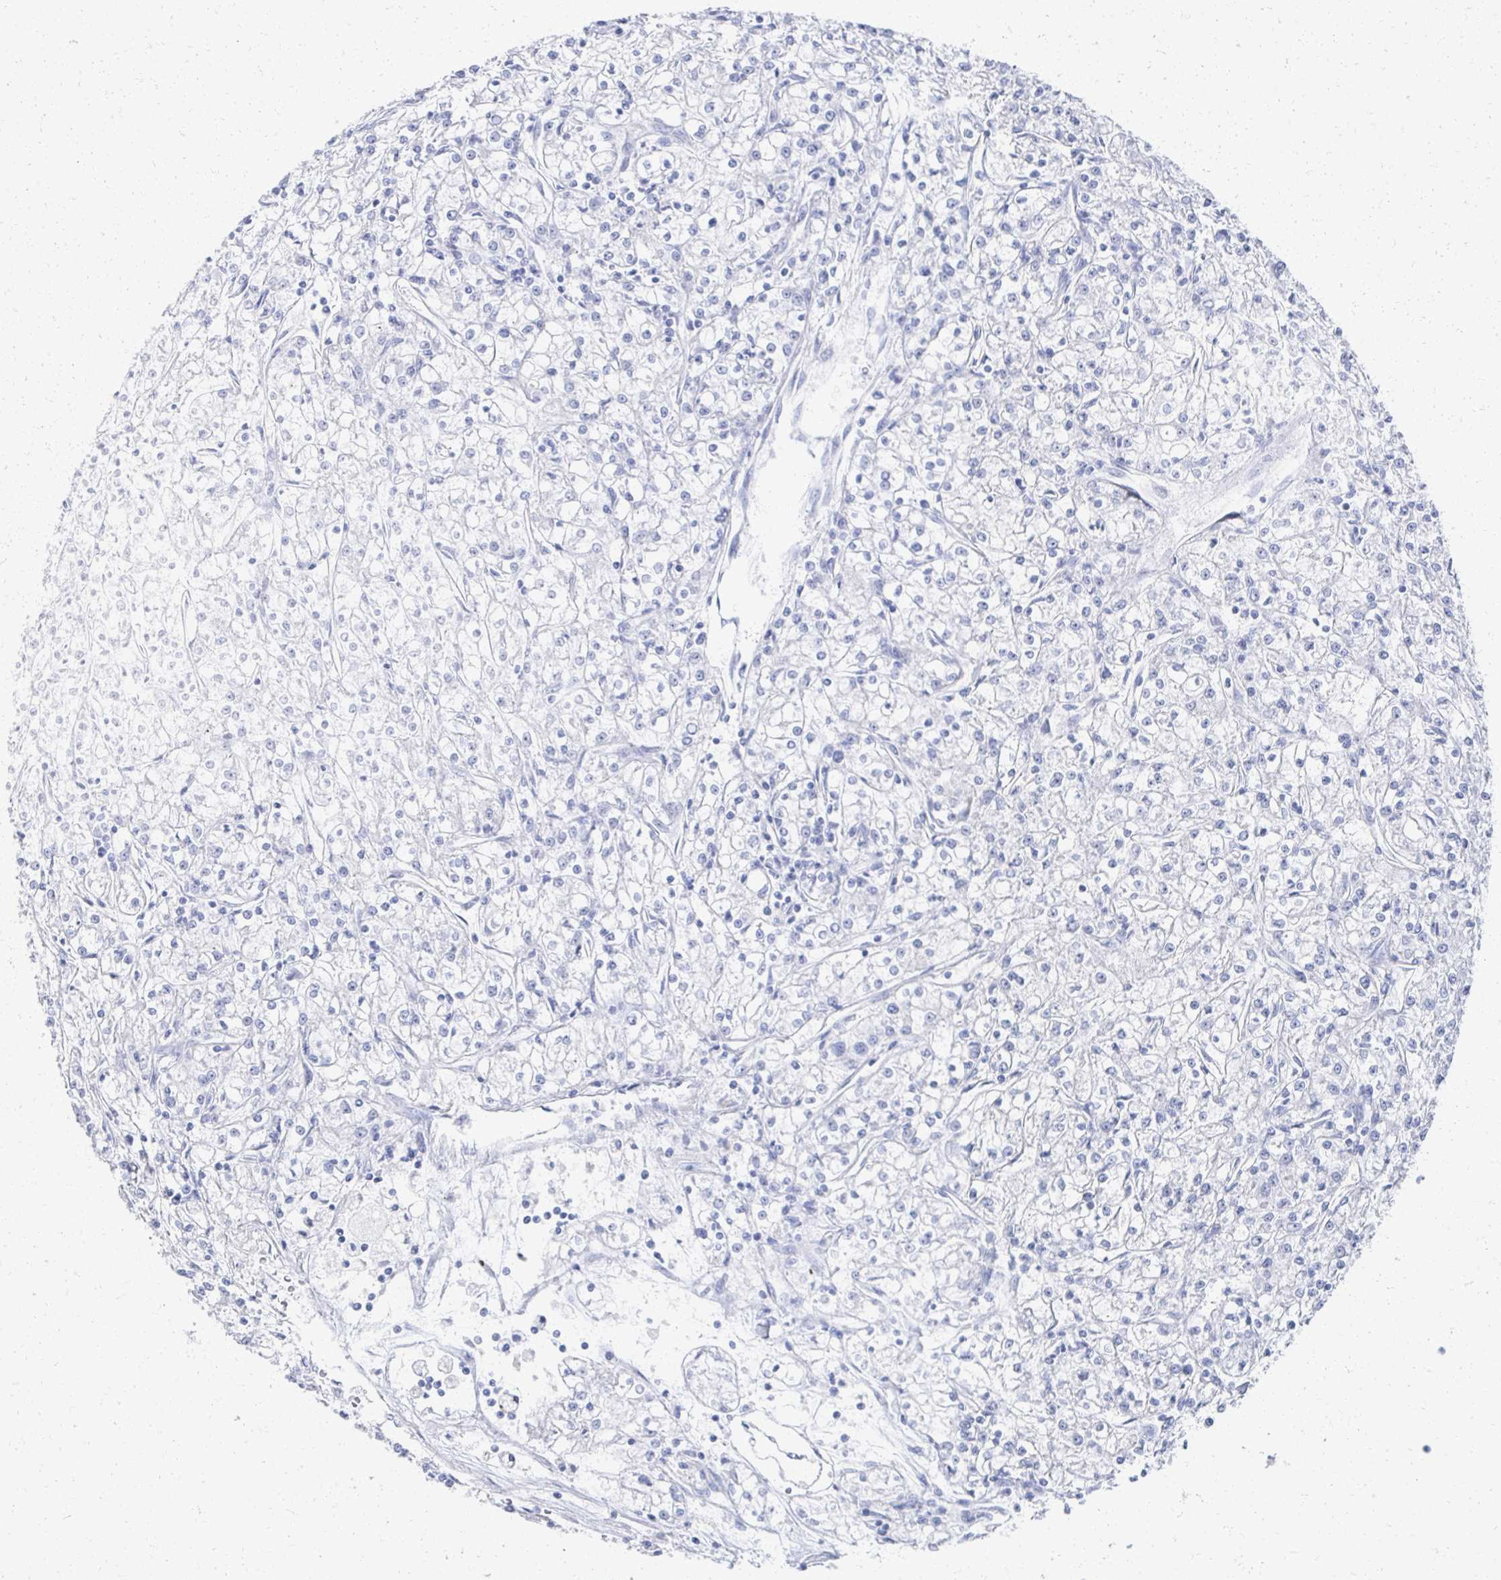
{"staining": {"intensity": "negative", "quantity": "none", "location": "none"}, "tissue": "renal cancer", "cell_type": "Tumor cells", "image_type": "cancer", "snomed": [{"axis": "morphology", "description": "Adenocarcinoma, NOS"}, {"axis": "topography", "description": "Kidney"}], "caption": "An IHC image of renal cancer (adenocarcinoma) is shown. There is no staining in tumor cells of renal cancer (adenocarcinoma).", "gene": "PRR20A", "patient": {"sex": "female", "age": 59}}